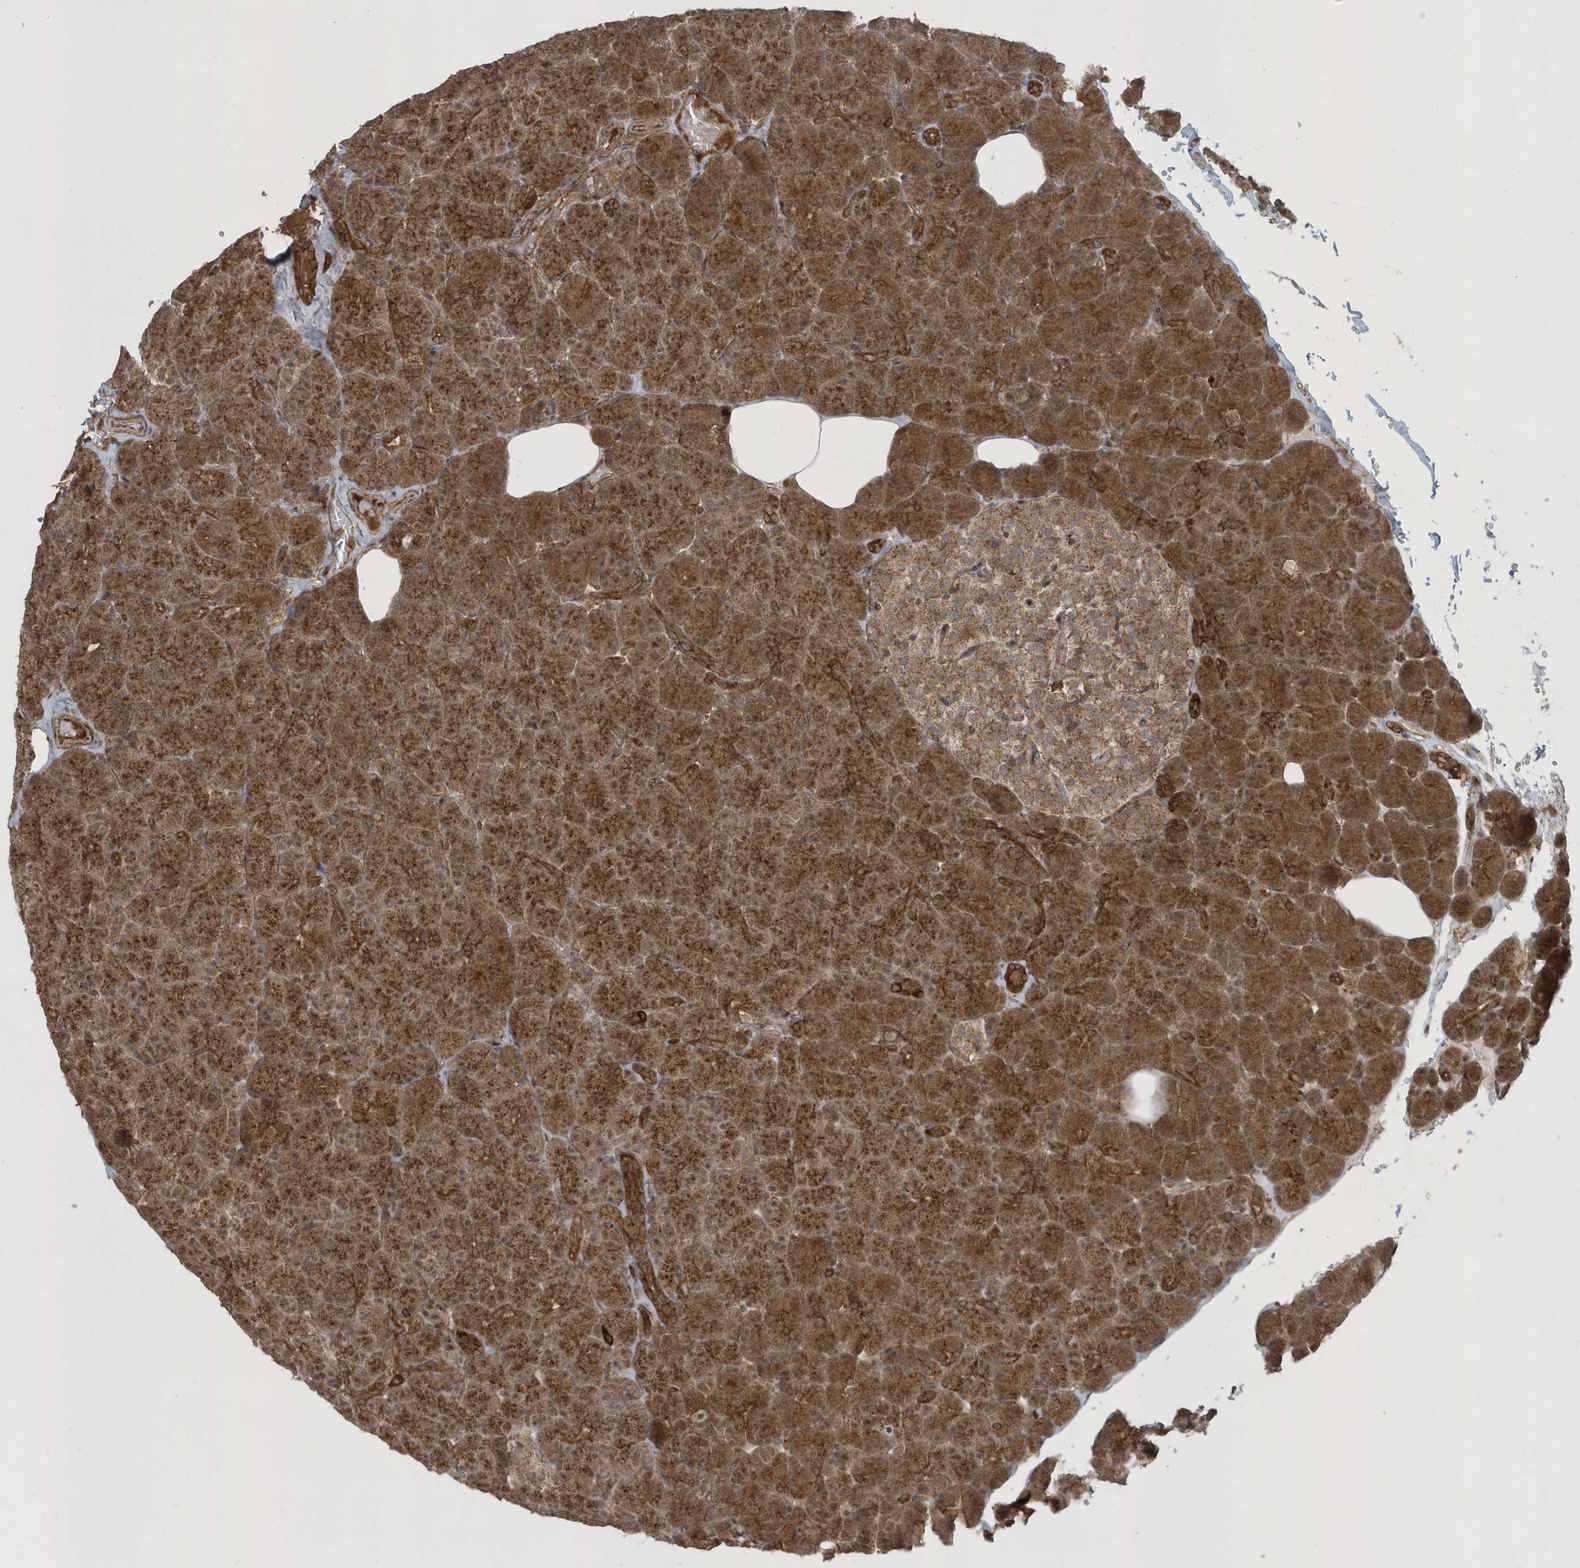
{"staining": {"intensity": "strong", "quantity": ">75%", "location": "cytoplasmic/membranous"}, "tissue": "pancreas", "cell_type": "Exocrine glandular cells", "image_type": "normal", "snomed": [{"axis": "morphology", "description": "Normal tissue, NOS"}, {"axis": "topography", "description": "Pancreas"}], "caption": "IHC histopathology image of normal pancreas: human pancreas stained using immunohistochemistry (IHC) shows high levels of strong protein expression localized specifically in the cytoplasmic/membranous of exocrine glandular cells, appearing as a cytoplasmic/membranous brown color.", "gene": "STAMBP", "patient": {"sex": "female", "age": 43}}